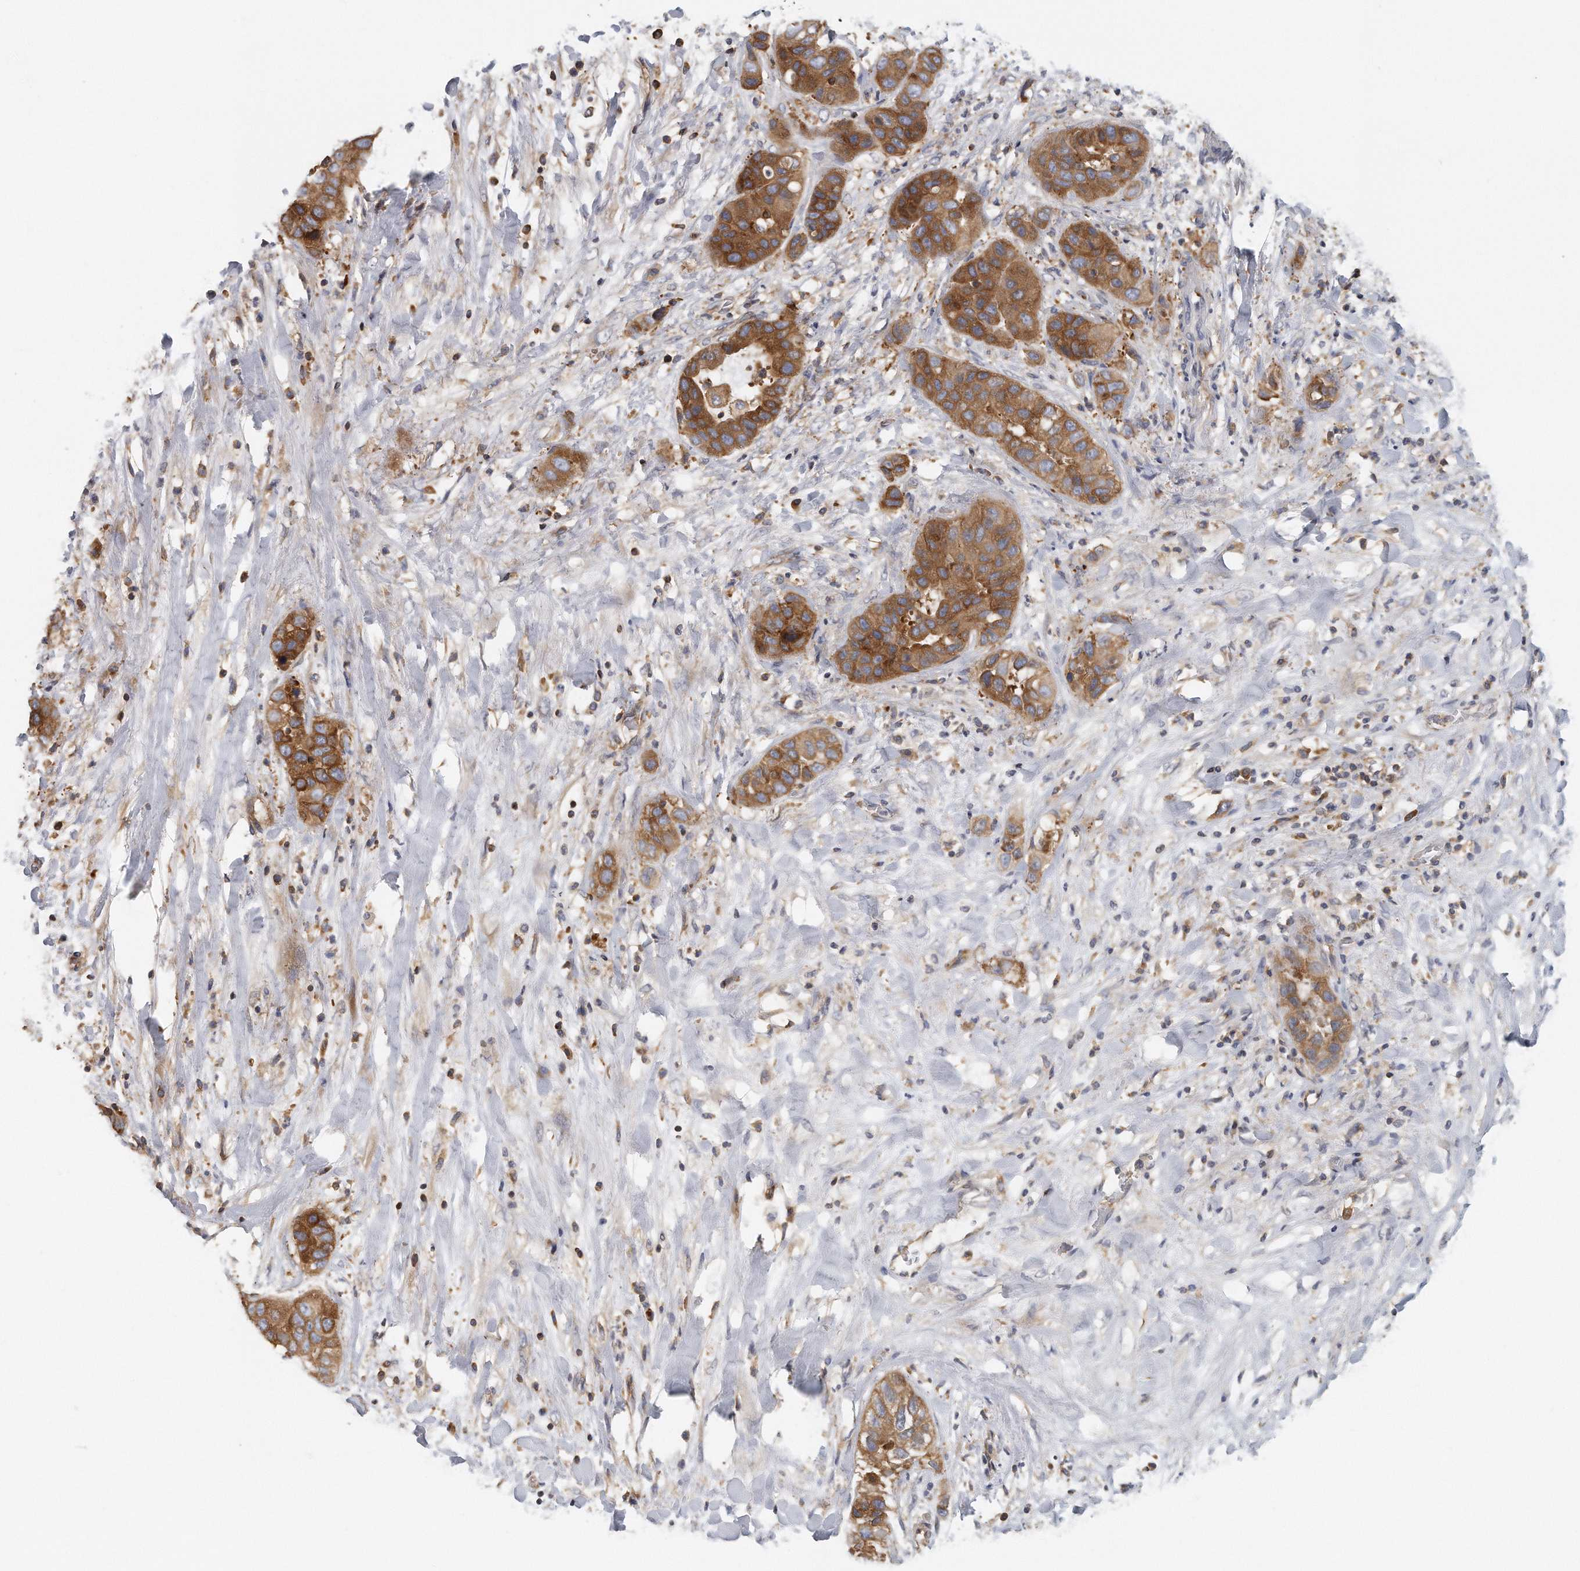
{"staining": {"intensity": "strong", "quantity": ">75%", "location": "cytoplasmic/membranous"}, "tissue": "liver cancer", "cell_type": "Tumor cells", "image_type": "cancer", "snomed": [{"axis": "morphology", "description": "Cholangiocarcinoma"}, {"axis": "topography", "description": "Liver"}], "caption": "Protein analysis of cholangiocarcinoma (liver) tissue shows strong cytoplasmic/membranous expression in about >75% of tumor cells.", "gene": "EIF3I", "patient": {"sex": "female", "age": 52}}